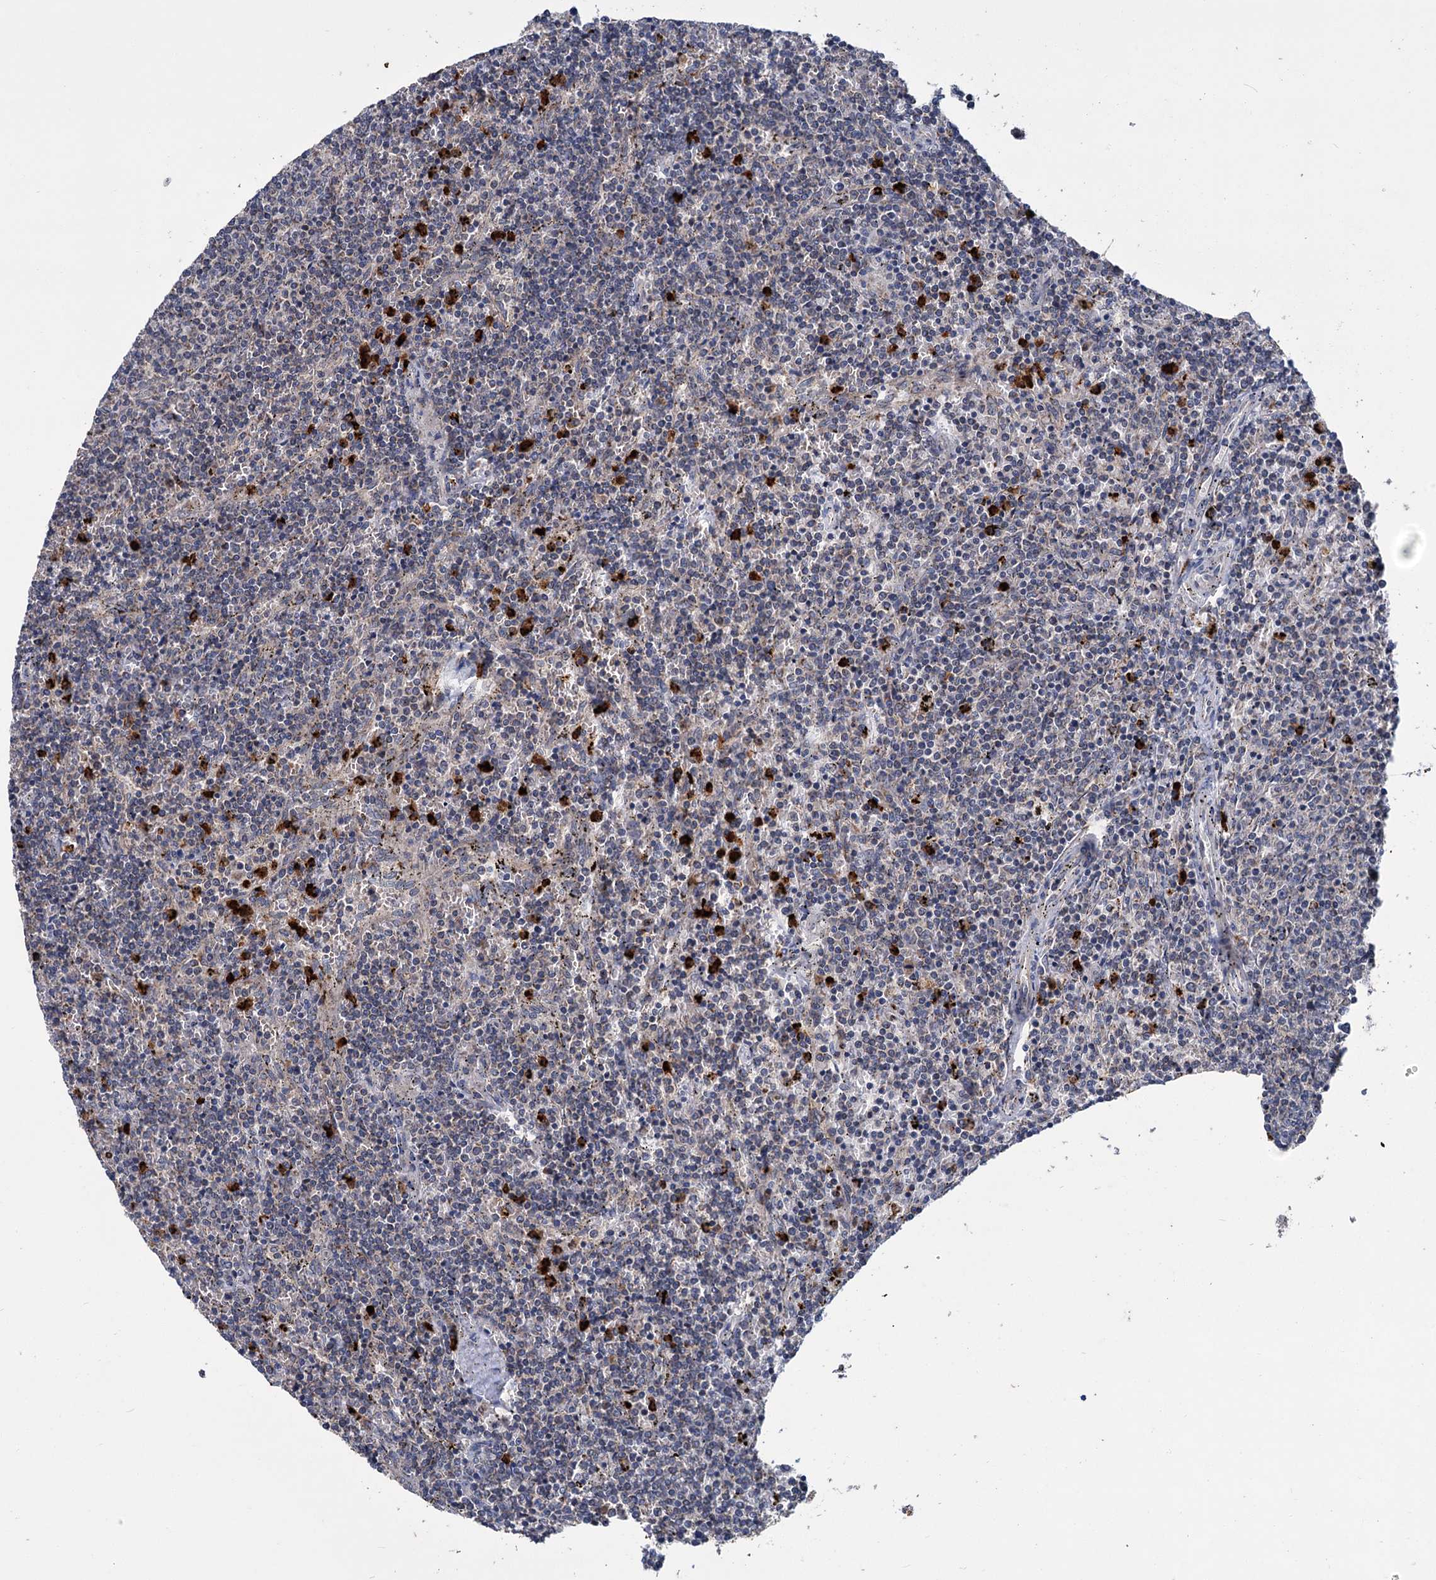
{"staining": {"intensity": "negative", "quantity": "none", "location": "none"}, "tissue": "lymphoma", "cell_type": "Tumor cells", "image_type": "cancer", "snomed": [{"axis": "morphology", "description": "Malignant lymphoma, non-Hodgkin's type, Low grade"}, {"axis": "topography", "description": "Spleen"}], "caption": "Histopathology image shows no protein positivity in tumor cells of lymphoma tissue. The staining is performed using DAB brown chromogen with nuclei counter-stained in using hematoxylin.", "gene": "DYNC2H1", "patient": {"sex": "female", "age": 50}}